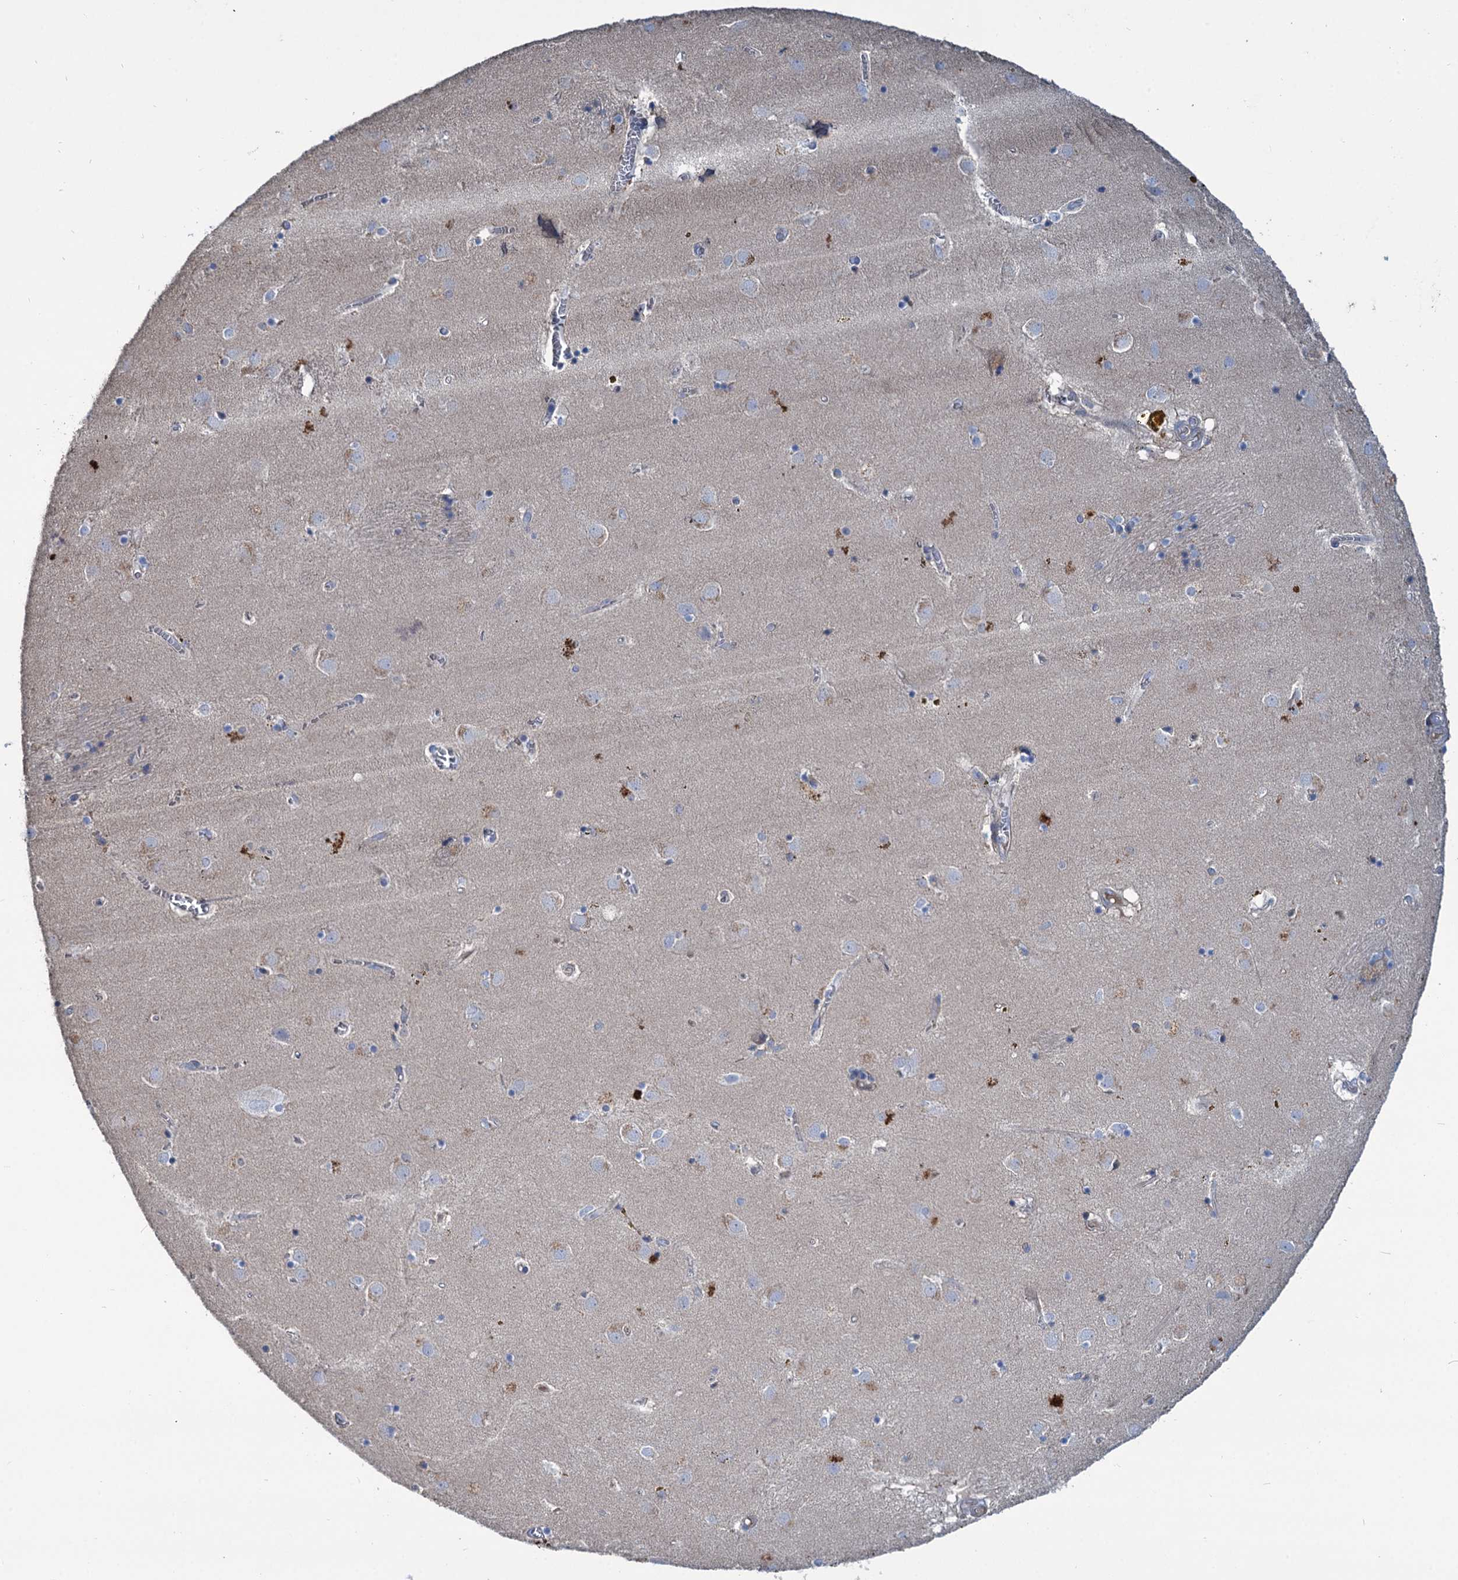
{"staining": {"intensity": "negative", "quantity": "none", "location": "none"}, "tissue": "caudate", "cell_type": "Glial cells", "image_type": "normal", "snomed": [{"axis": "morphology", "description": "Normal tissue, NOS"}, {"axis": "topography", "description": "Lateral ventricle wall"}], "caption": "The histopathology image demonstrates no staining of glial cells in normal caudate. (IHC, brightfield microscopy, high magnification).", "gene": "URAD", "patient": {"sex": "male", "age": 70}}